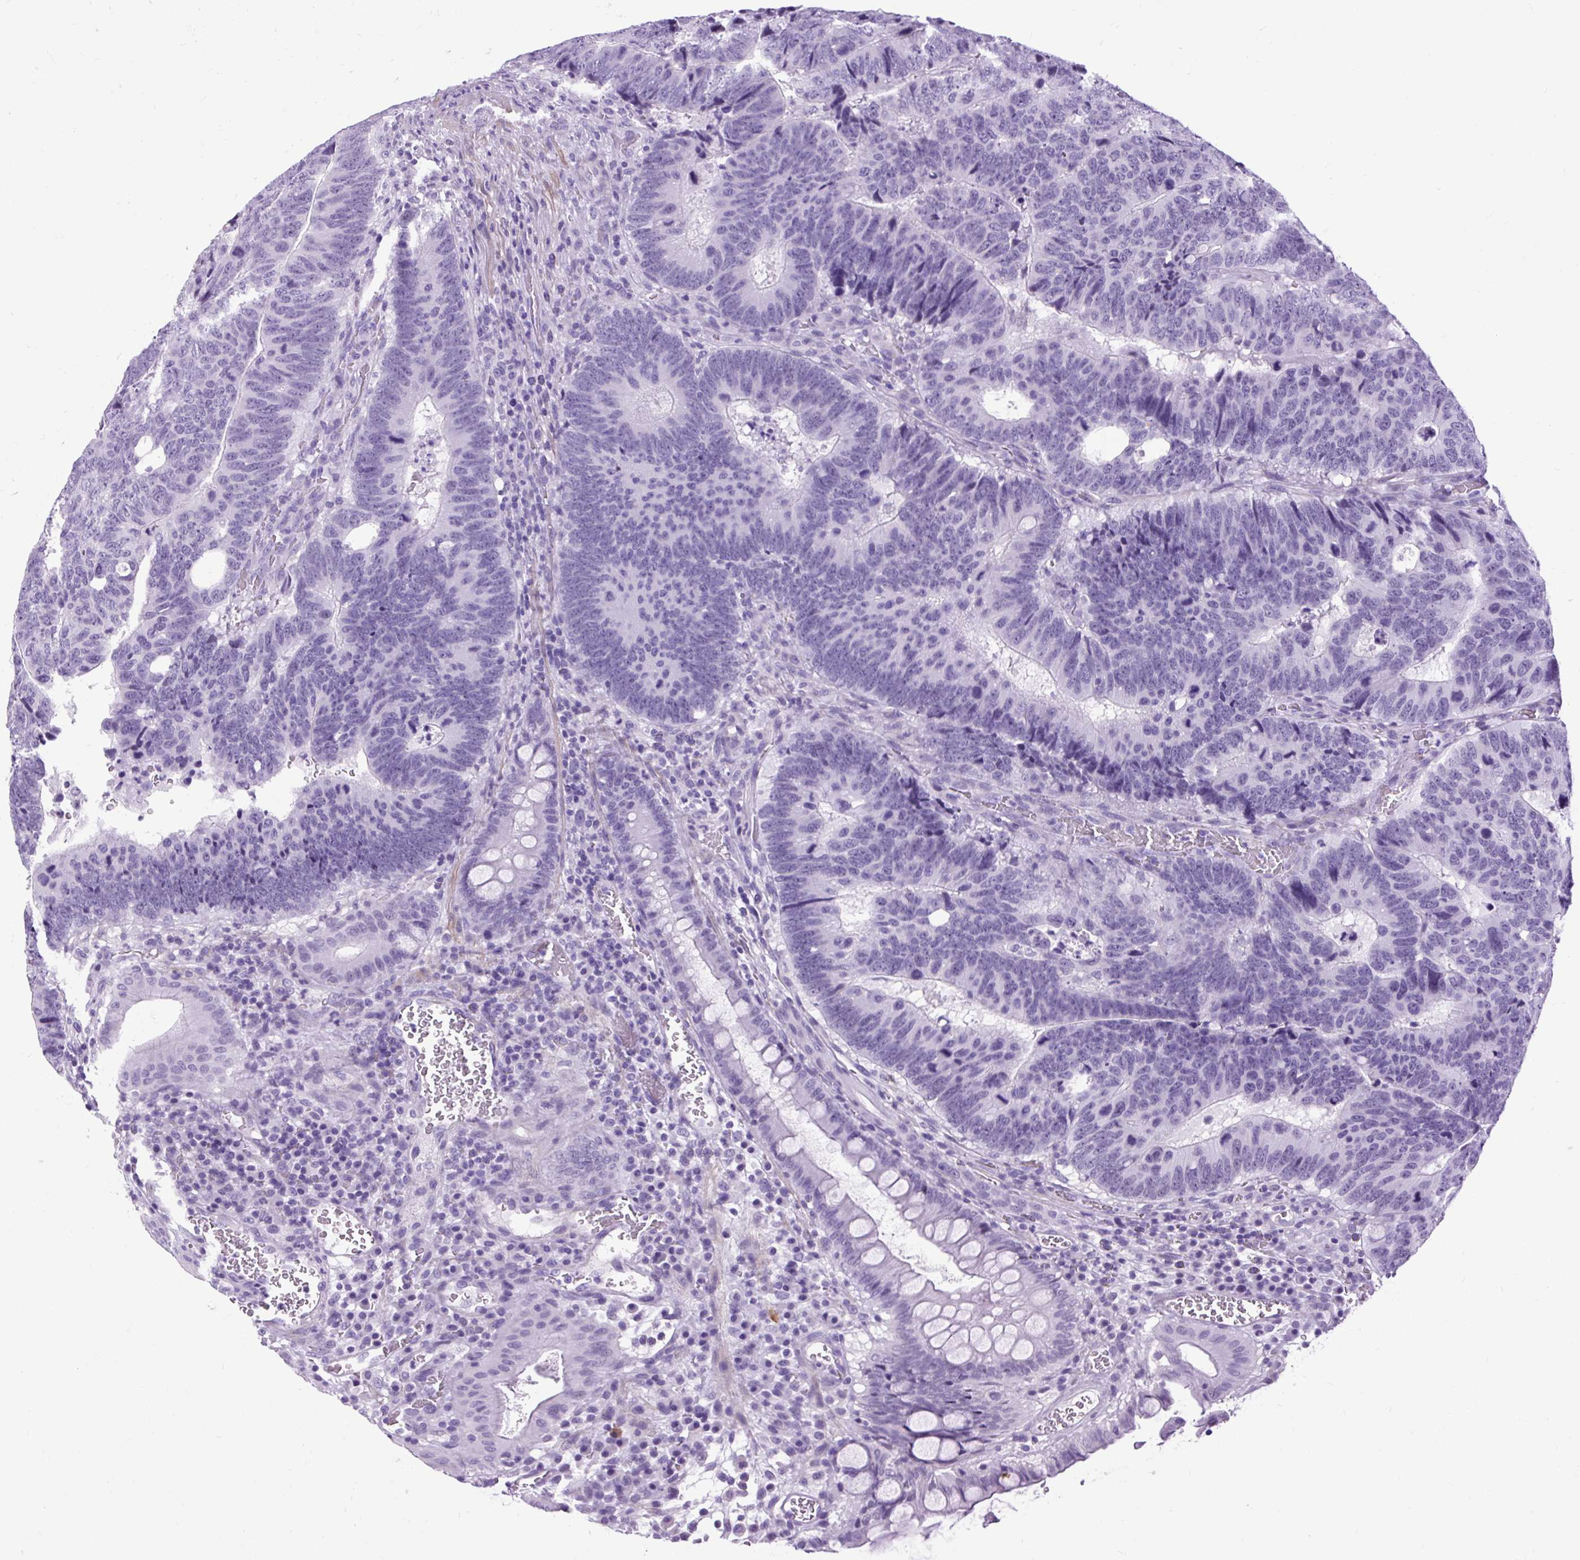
{"staining": {"intensity": "negative", "quantity": "none", "location": "none"}, "tissue": "colorectal cancer", "cell_type": "Tumor cells", "image_type": "cancer", "snomed": [{"axis": "morphology", "description": "Adenocarcinoma, NOS"}, {"axis": "topography", "description": "Colon"}], "caption": "Tumor cells are negative for brown protein staining in colorectal adenocarcinoma.", "gene": "DPP6", "patient": {"sex": "male", "age": 62}}